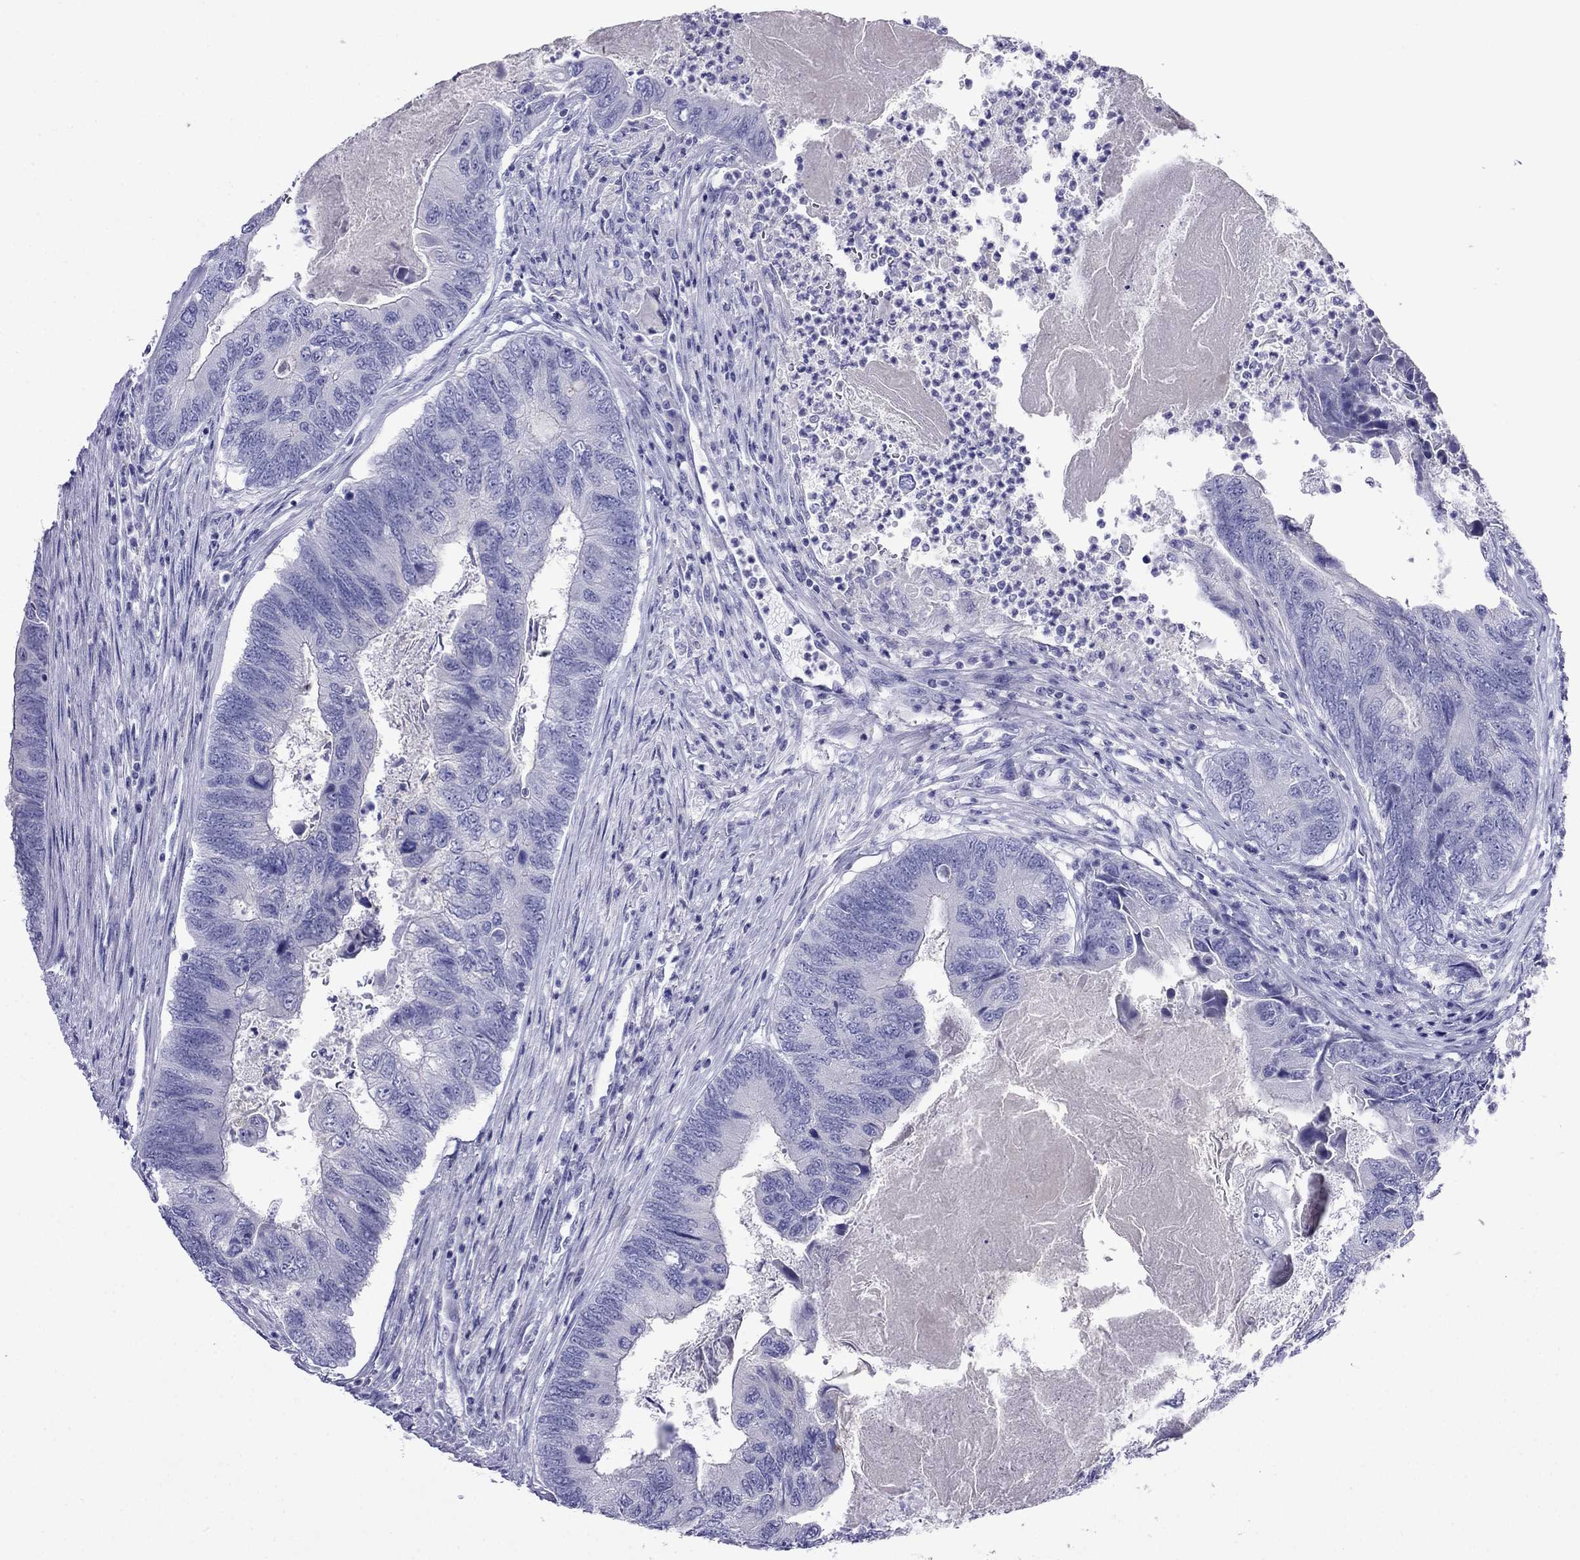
{"staining": {"intensity": "negative", "quantity": "none", "location": "none"}, "tissue": "colorectal cancer", "cell_type": "Tumor cells", "image_type": "cancer", "snomed": [{"axis": "morphology", "description": "Adenocarcinoma, NOS"}, {"axis": "topography", "description": "Colon"}], "caption": "Immunohistochemistry of human colorectal cancer exhibits no staining in tumor cells.", "gene": "PCDHA6", "patient": {"sex": "female", "age": 67}}